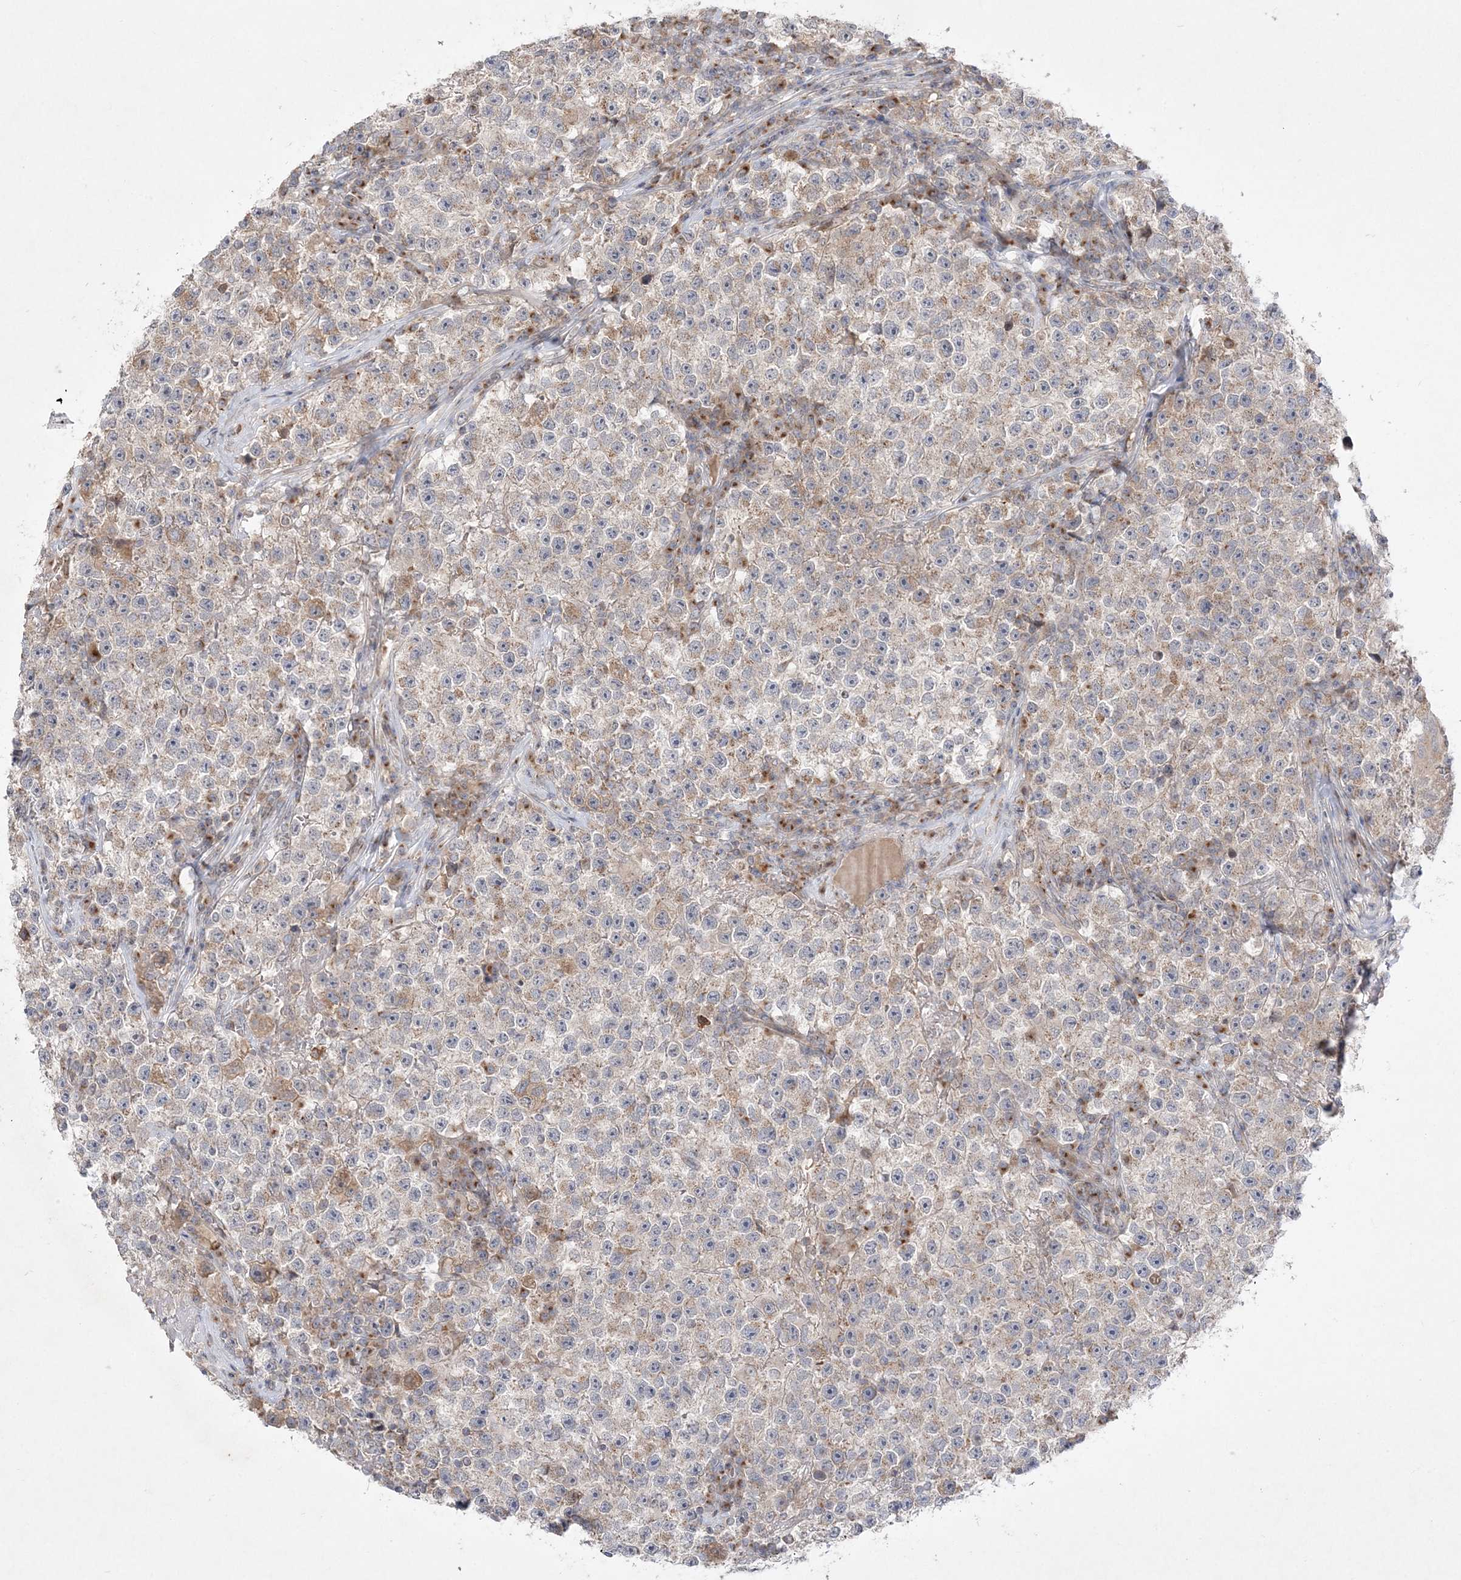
{"staining": {"intensity": "weak", "quantity": "25%-75%", "location": "cytoplasmic/membranous"}, "tissue": "testis cancer", "cell_type": "Tumor cells", "image_type": "cancer", "snomed": [{"axis": "morphology", "description": "Seminoma, NOS"}, {"axis": "topography", "description": "Testis"}], "caption": "A histopathology image of seminoma (testis) stained for a protein demonstrates weak cytoplasmic/membranous brown staining in tumor cells.", "gene": "CLNK", "patient": {"sex": "male", "age": 22}}